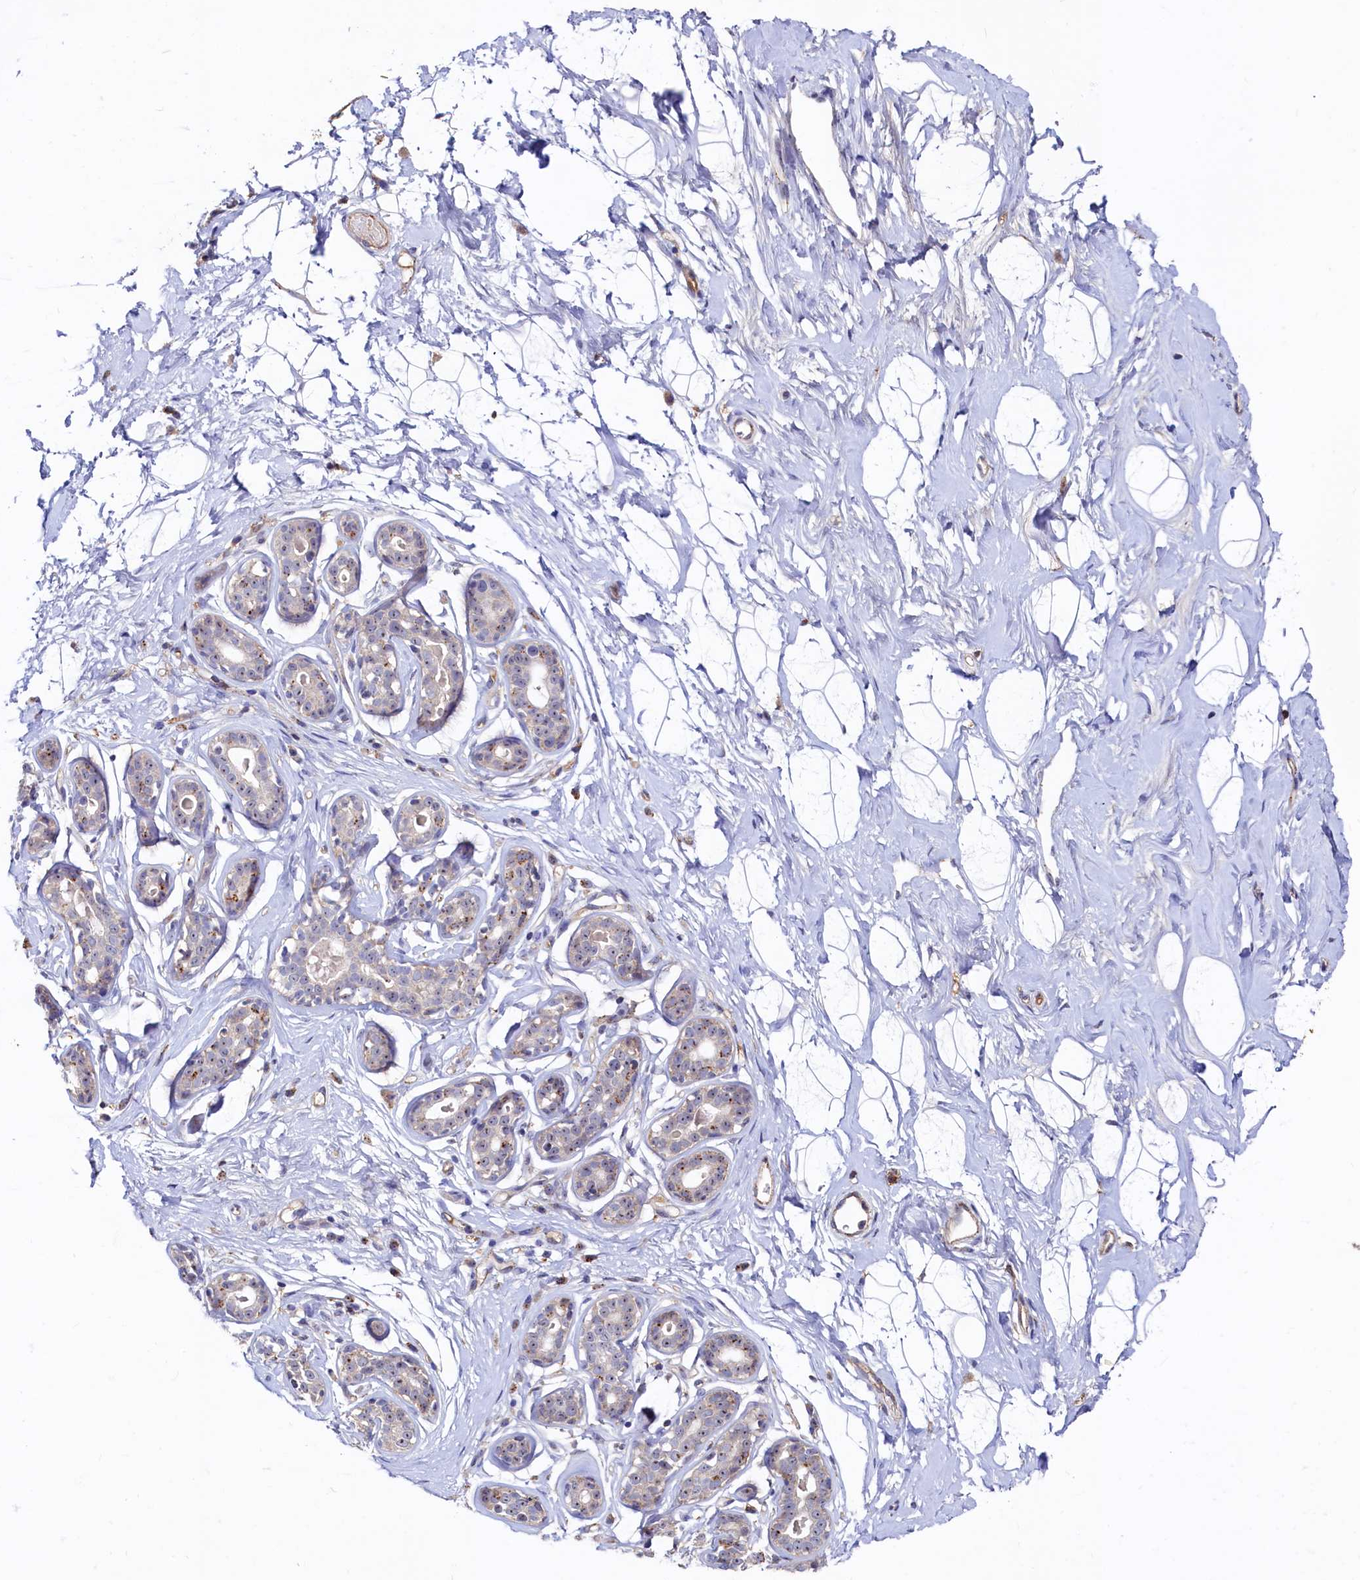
{"staining": {"intensity": "negative", "quantity": "none", "location": "none"}, "tissue": "breast", "cell_type": "Adipocytes", "image_type": "normal", "snomed": [{"axis": "morphology", "description": "Normal tissue, NOS"}, {"axis": "morphology", "description": "Adenoma, NOS"}, {"axis": "topography", "description": "Breast"}], "caption": "Breast stained for a protein using IHC reveals no staining adipocytes.", "gene": "RGS7BP", "patient": {"sex": "female", "age": 23}}